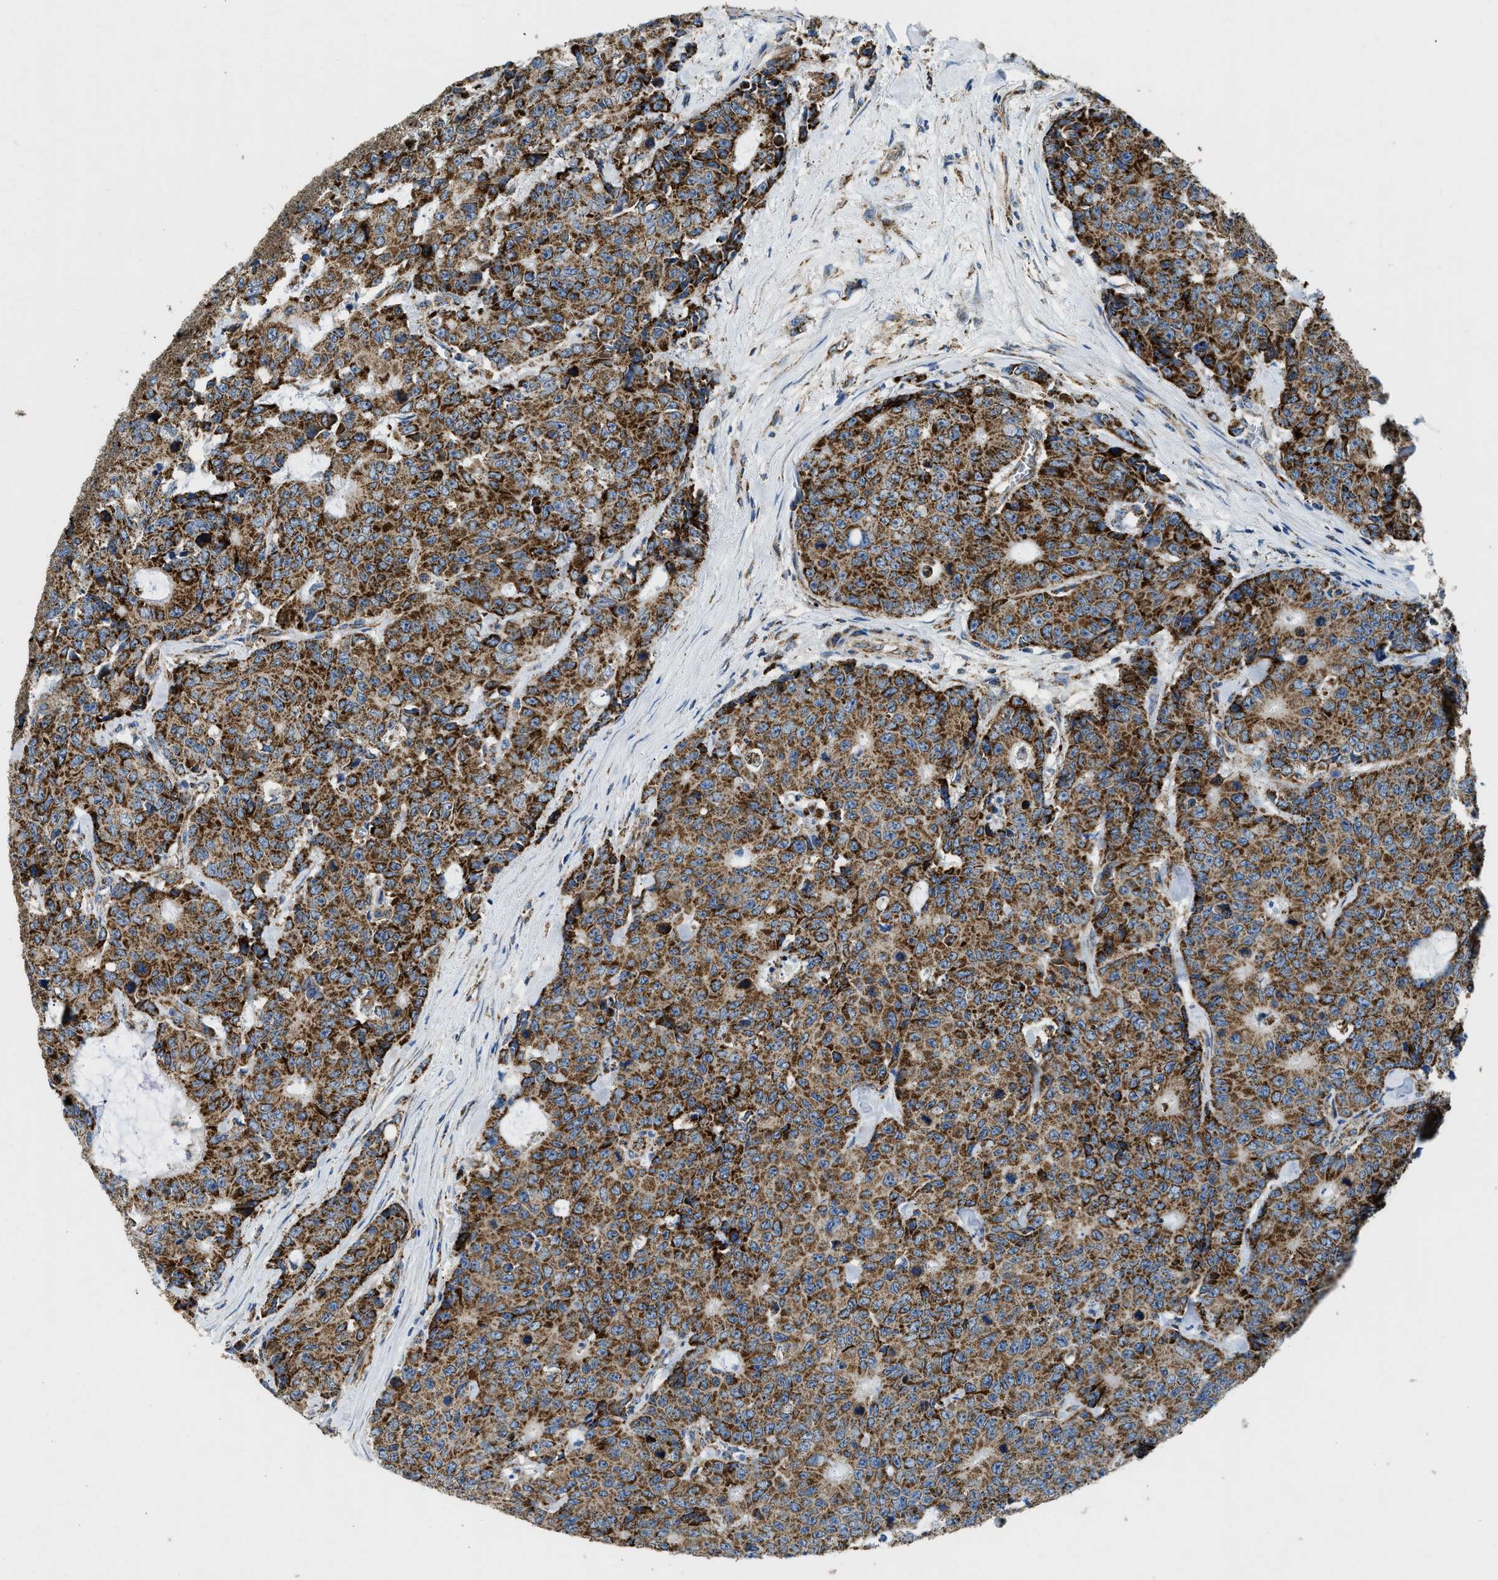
{"staining": {"intensity": "strong", "quantity": ">75%", "location": "cytoplasmic/membranous"}, "tissue": "colorectal cancer", "cell_type": "Tumor cells", "image_type": "cancer", "snomed": [{"axis": "morphology", "description": "Adenocarcinoma, NOS"}, {"axis": "topography", "description": "Colon"}], "caption": "Immunohistochemical staining of colorectal cancer shows high levels of strong cytoplasmic/membranous protein staining in approximately >75% of tumor cells.", "gene": "STK33", "patient": {"sex": "female", "age": 86}}